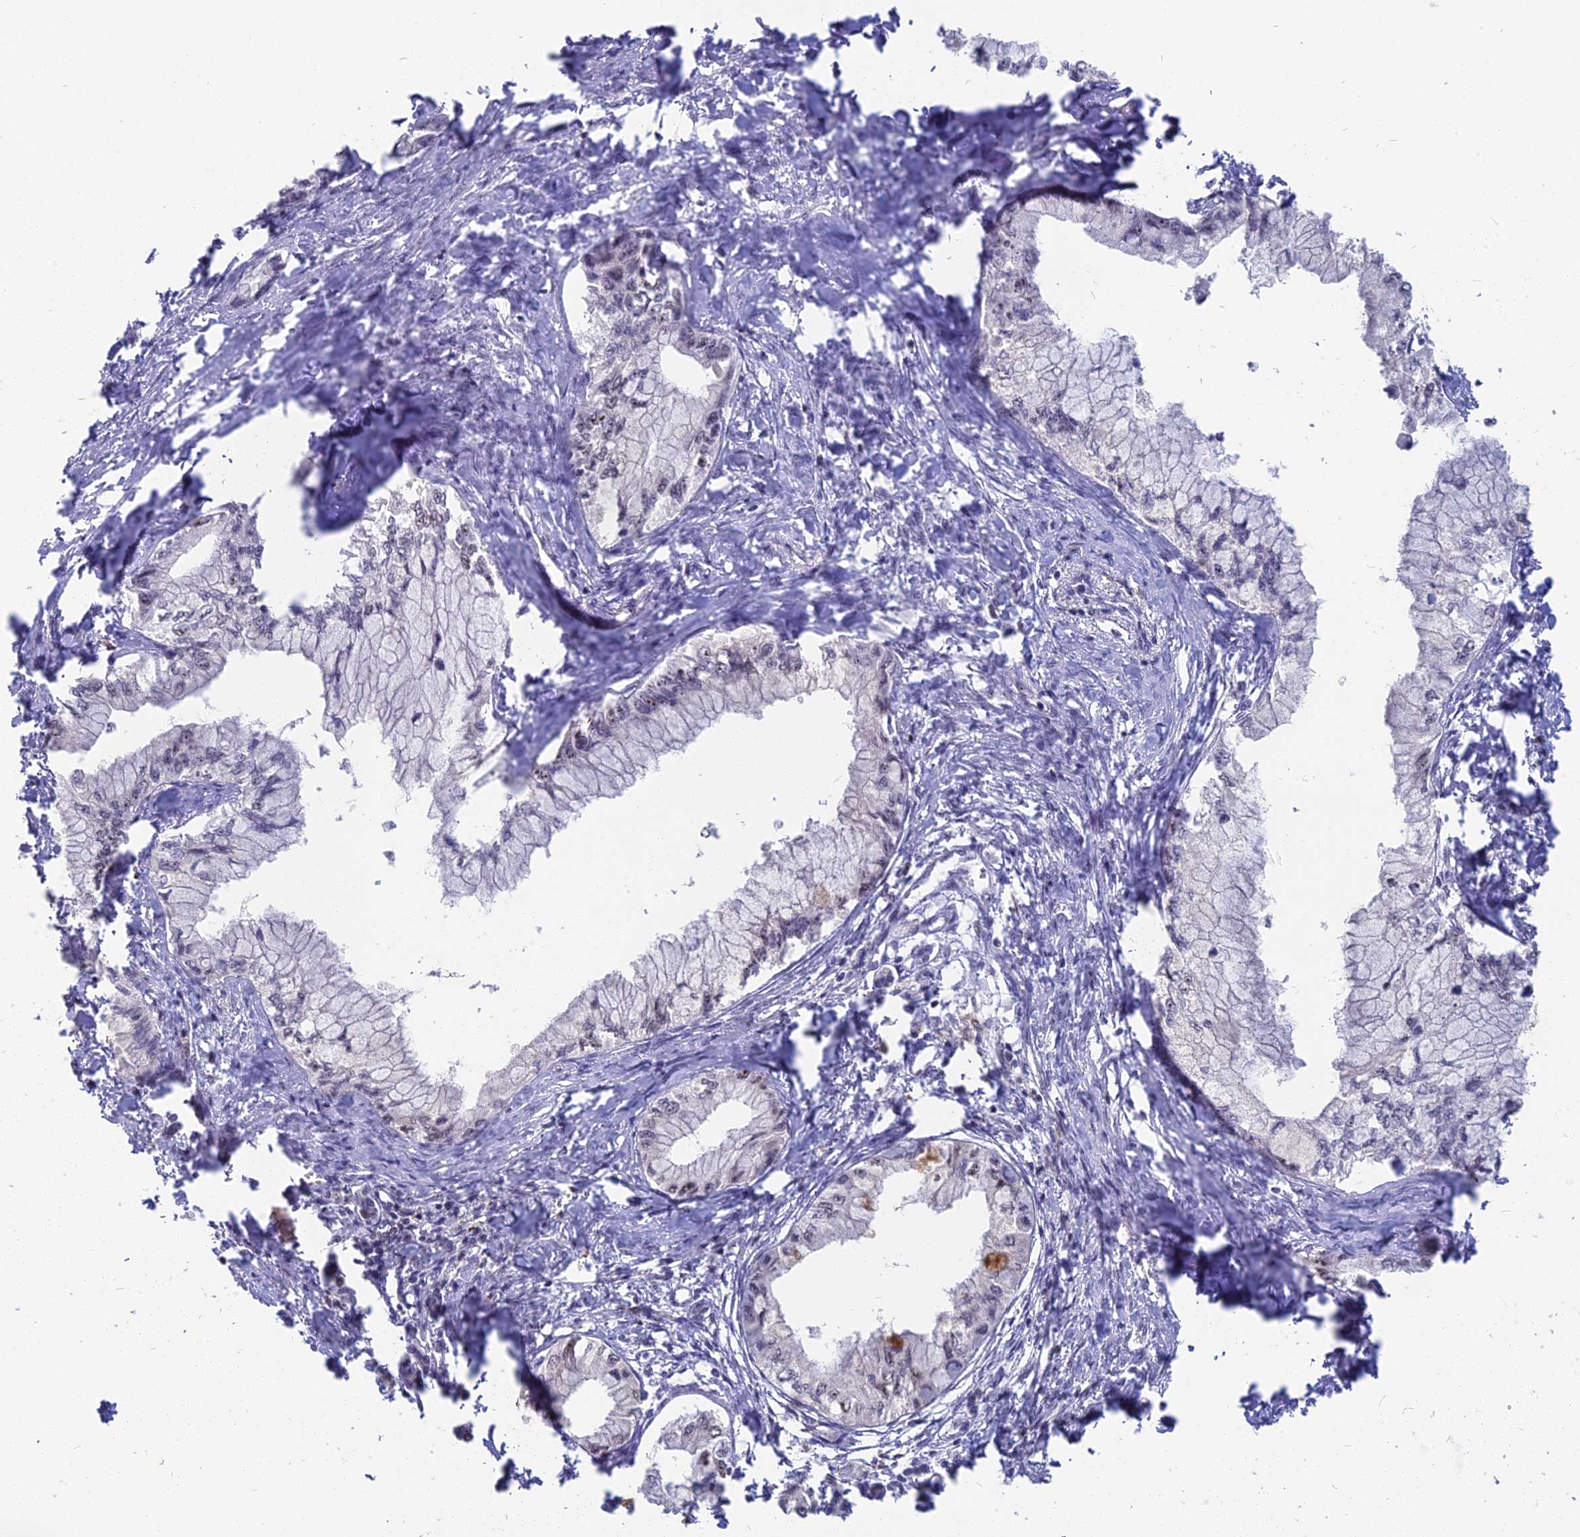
{"staining": {"intensity": "moderate", "quantity": "25%-75%", "location": "cytoplasmic/membranous,nuclear"}, "tissue": "pancreatic cancer", "cell_type": "Tumor cells", "image_type": "cancer", "snomed": [{"axis": "morphology", "description": "Adenocarcinoma, NOS"}, {"axis": "topography", "description": "Pancreas"}], "caption": "Pancreatic adenocarcinoma was stained to show a protein in brown. There is medium levels of moderate cytoplasmic/membranous and nuclear positivity in approximately 25%-75% of tumor cells. Nuclei are stained in blue.", "gene": "FAM131A", "patient": {"sex": "male", "age": 48}}